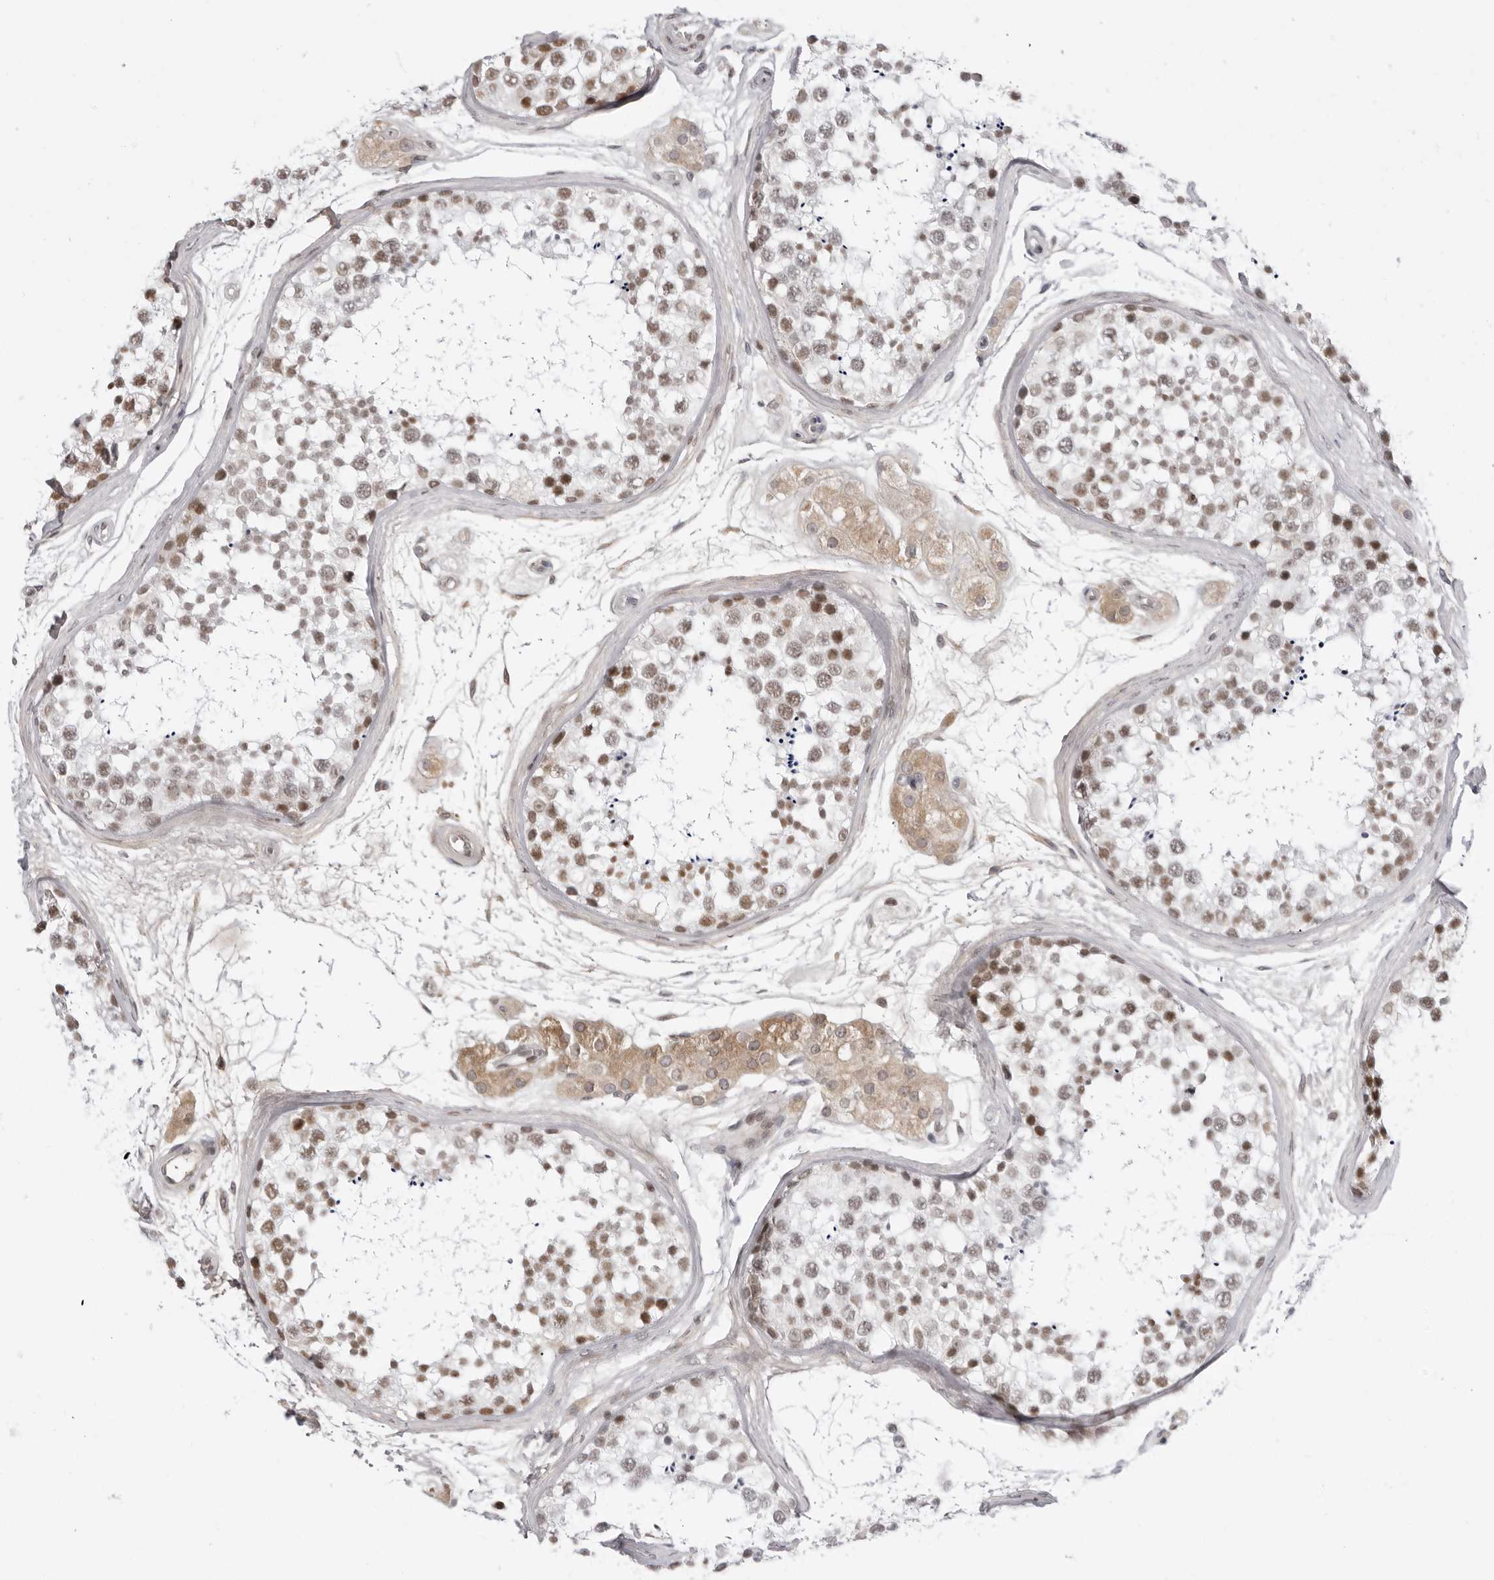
{"staining": {"intensity": "moderate", "quantity": ">75%", "location": "nuclear"}, "tissue": "testis", "cell_type": "Cells in seminiferous ducts", "image_type": "normal", "snomed": [{"axis": "morphology", "description": "Normal tissue, NOS"}, {"axis": "topography", "description": "Testis"}], "caption": "Protein expression by immunohistochemistry displays moderate nuclear expression in about >75% of cells in seminiferous ducts in unremarkable testis. The staining was performed using DAB (3,3'-diaminobenzidine), with brown indicating positive protein expression. Nuclei are stained blue with hematoxylin.", "gene": "SERPINF2", "patient": {"sex": "male", "age": 56}}